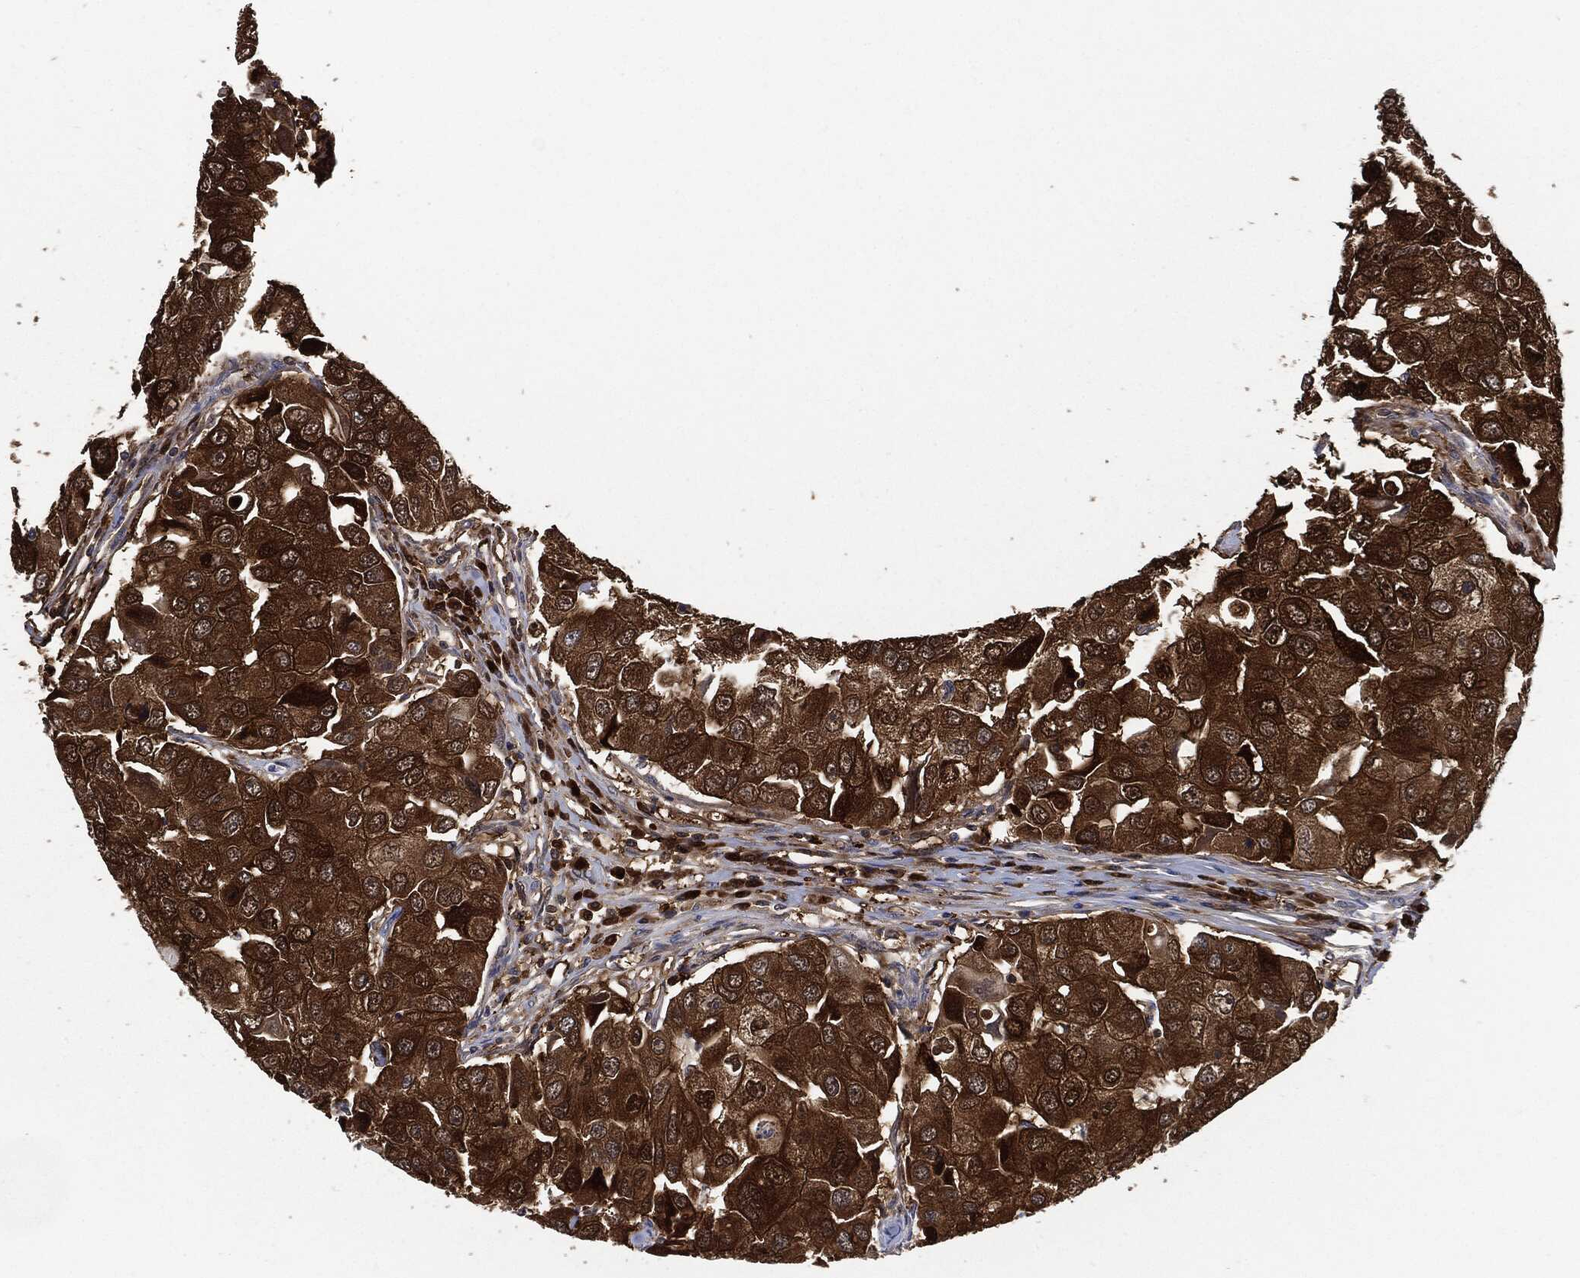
{"staining": {"intensity": "strong", "quantity": ">75%", "location": "cytoplasmic/membranous"}, "tissue": "breast cancer", "cell_type": "Tumor cells", "image_type": "cancer", "snomed": [{"axis": "morphology", "description": "Duct carcinoma"}, {"axis": "topography", "description": "Breast"}], "caption": "Protein expression analysis of human breast cancer reveals strong cytoplasmic/membranous staining in approximately >75% of tumor cells.", "gene": "PRDX2", "patient": {"sex": "female", "age": 27}}